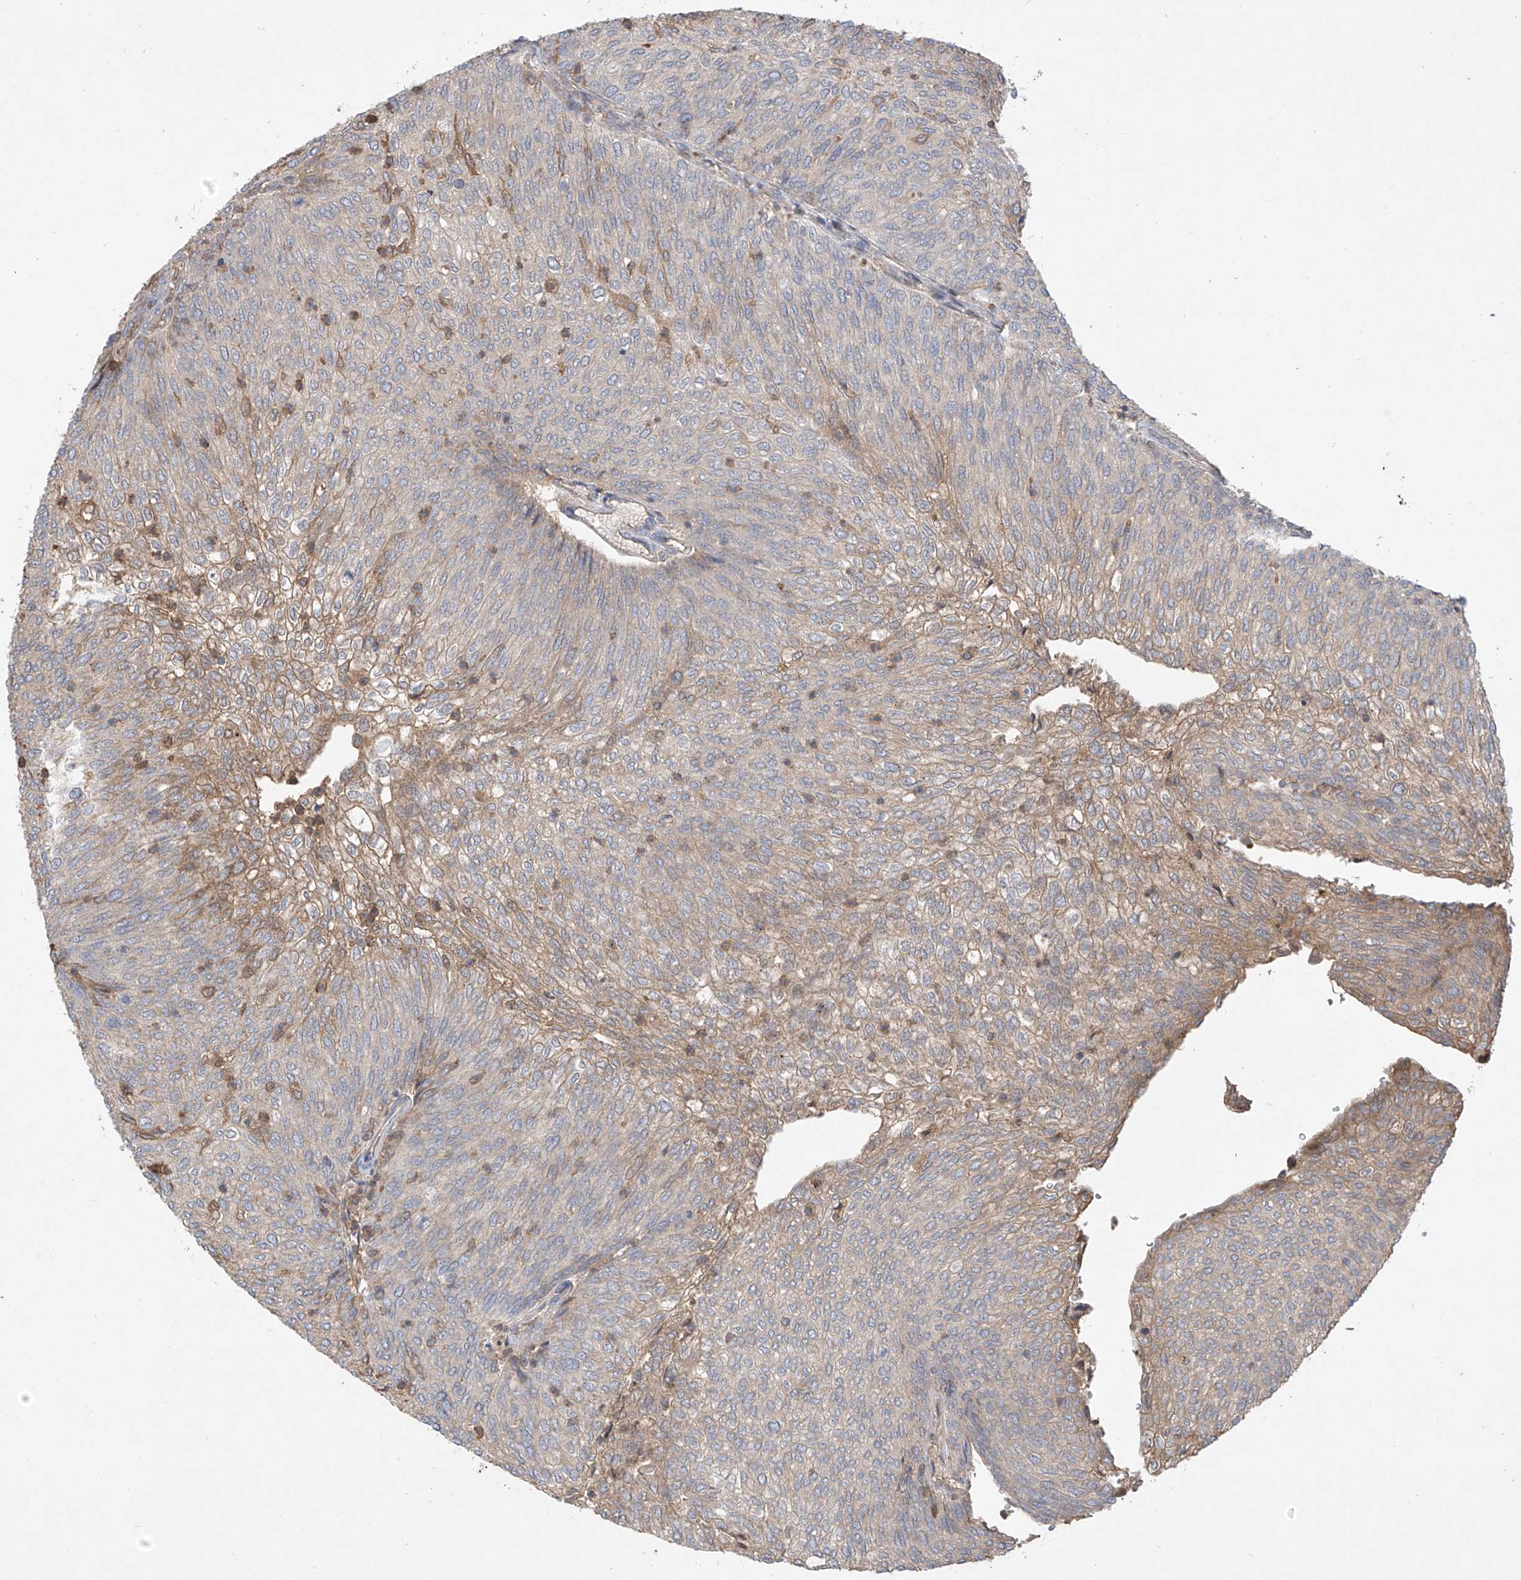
{"staining": {"intensity": "weak", "quantity": "25%-75%", "location": "cytoplasmic/membranous"}, "tissue": "urothelial cancer", "cell_type": "Tumor cells", "image_type": "cancer", "snomed": [{"axis": "morphology", "description": "Urothelial carcinoma, Low grade"}, {"axis": "topography", "description": "Urinary bladder"}], "caption": "Tumor cells demonstrate low levels of weak cytoplasmic/membranous expression in approximately 25%-75% of cells in human urothelial carcinoma (low-grade).", "gene": "CACNA2D4", "patient": {"sex": "female", "age": 79}}